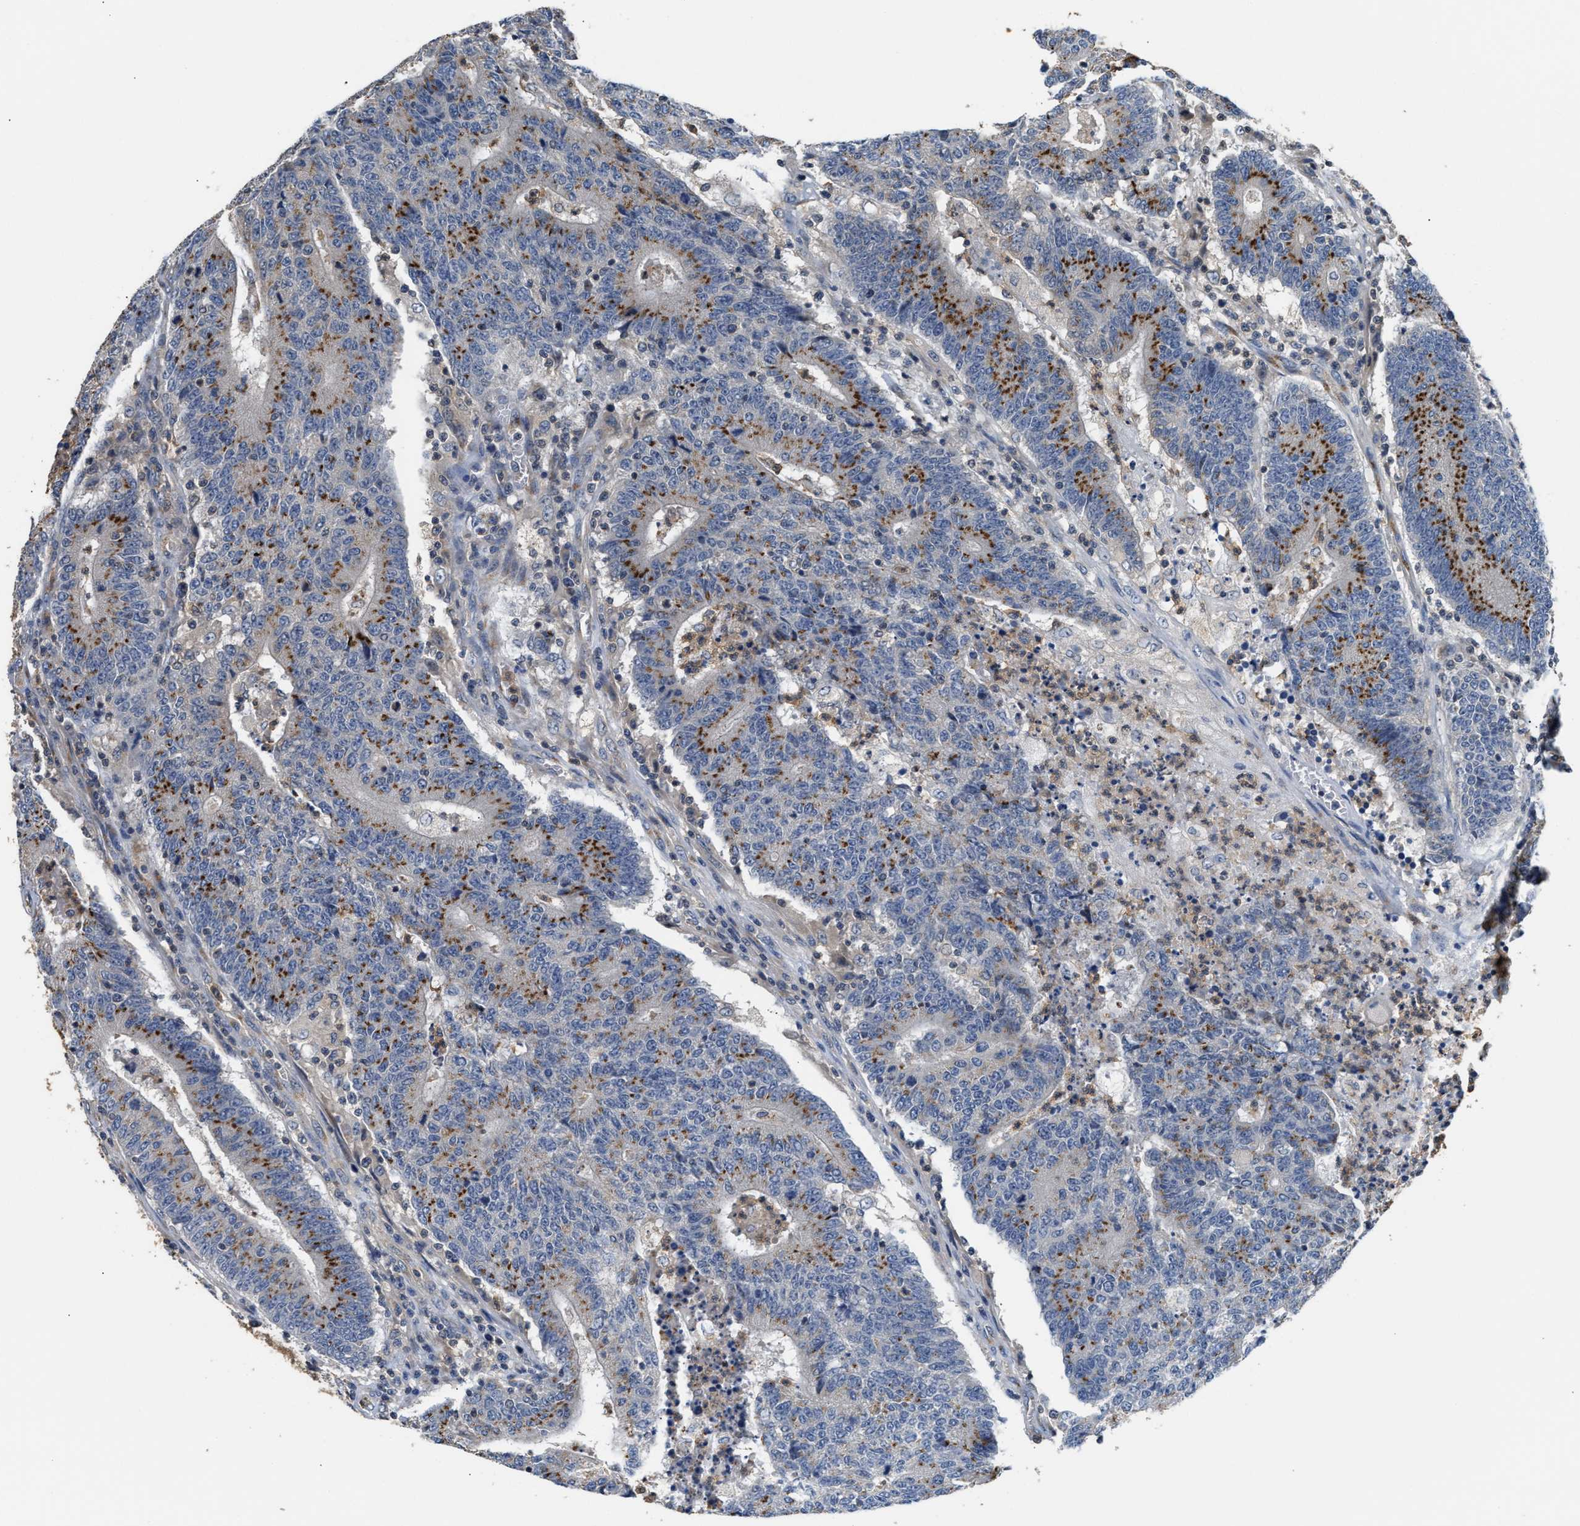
{"staining": {"intensity": "strong", "quantity": "25%-75%", "location": "cytoplasmic/membranous"}, "tissue": "colorectal cancer", "cell_type": "Tumor cells", "image_type": "cancer", "snomed": [{"axis": "morphology", "description": "Normal tissue, NOS"}, {"axis": "morphology", "description": "Adenocarcinoma, NOS"}, {"axis": "topography", "description": "Colon"}], "caption": "The immunohistochemical stain labels strong cytoplasmic/membranous expression in tumor cells of adenocarcinoma (colorectal) tissue. The protein of interest is shown in brown color, while the nuclei are stained blue.", "gene": "CHUK", "patient": {"sex": "female", "age": 75}}